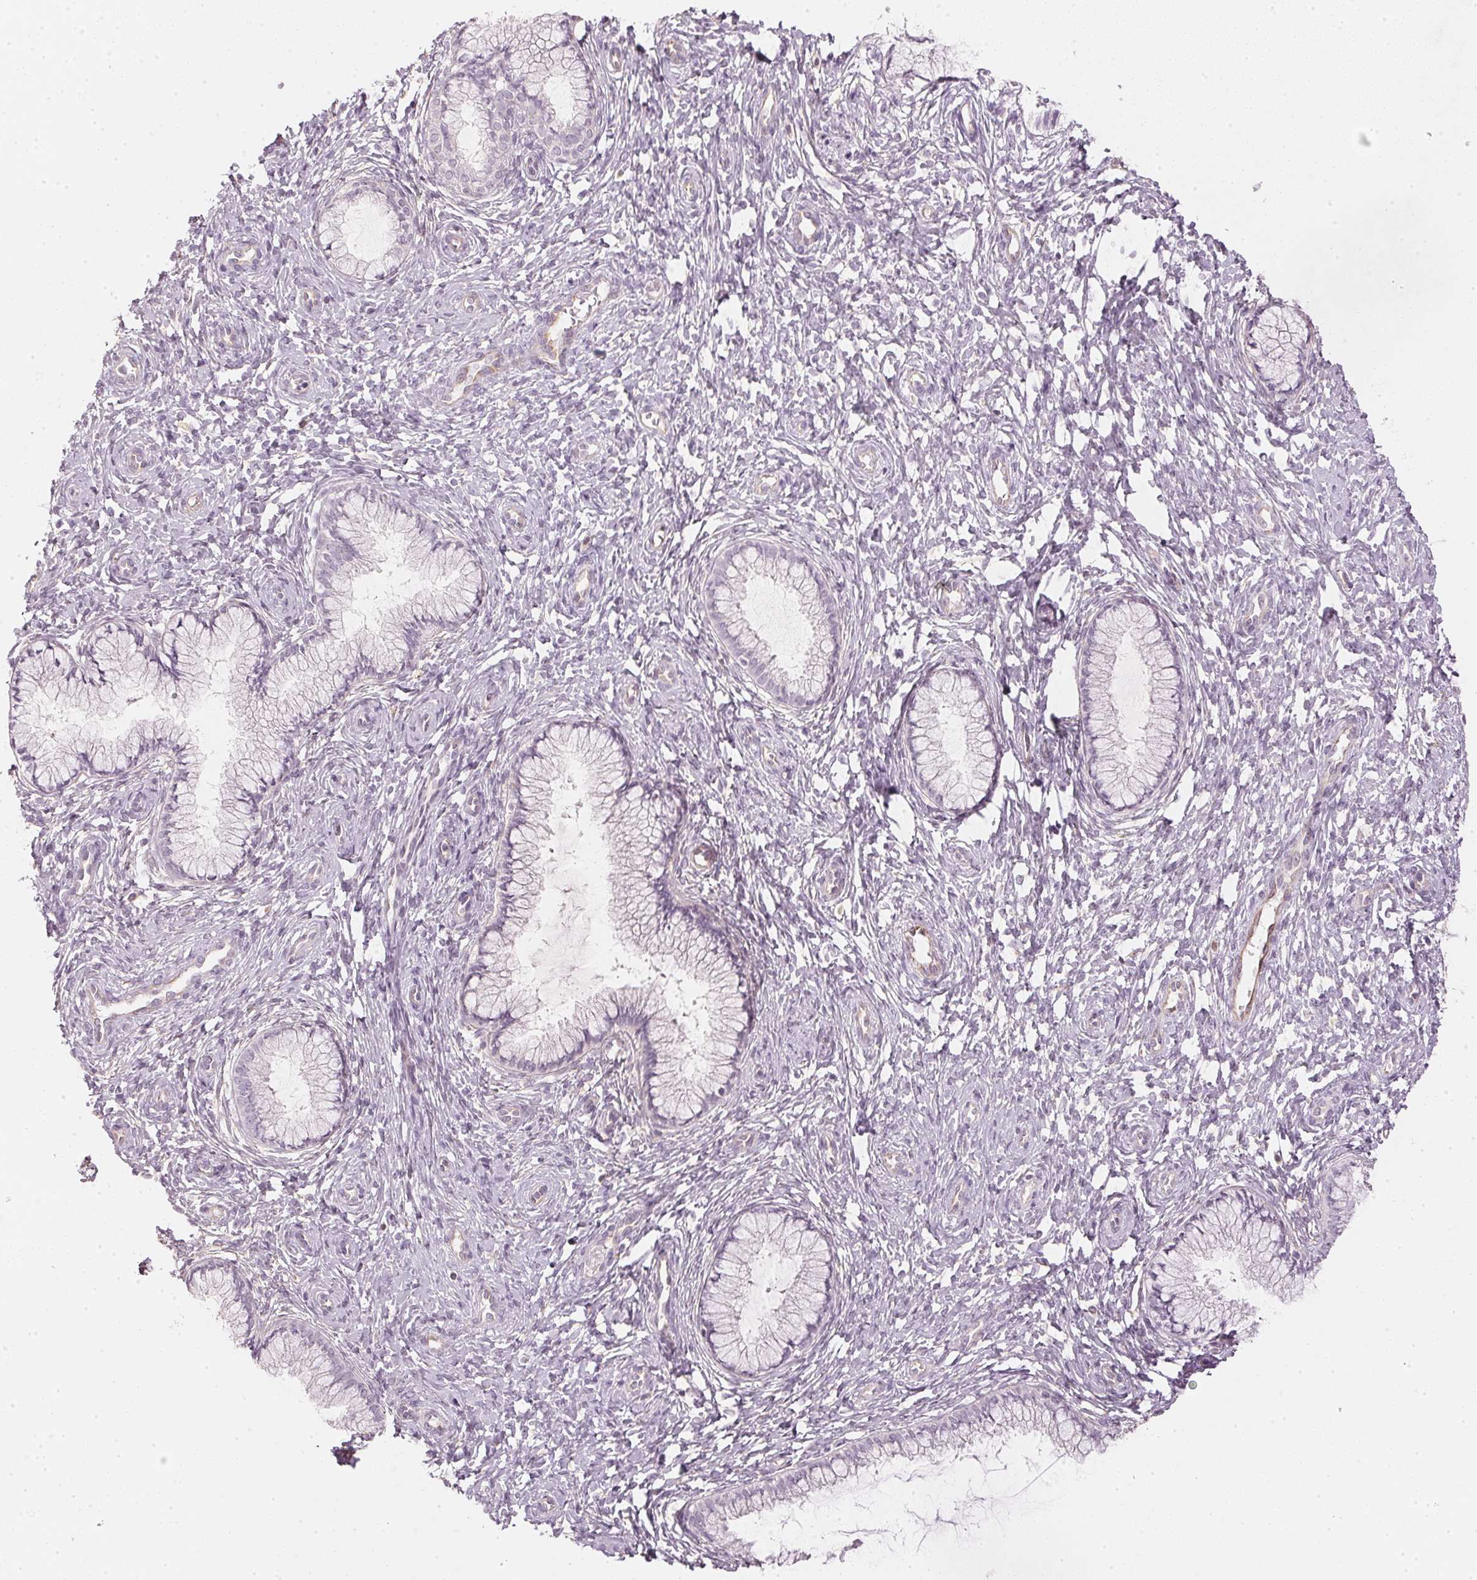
{"staining": {"intensity": "negative", "quantity": "none", "location": "none"}, "tissue": "cervix", "cell_type": "Glandular cells", "image_type": "normal", "snomed": [{"axis": "morphology", "description": "Normal tissue, NOS"}, {"axis": "topography", "description": "Cervix"}], "caption": "Immunohistochemistry (IHC) of normal human cervix reveals no expression in glandular cells.", "gene": "APLP1", "patient": {"sex": "female", "age": 37}}